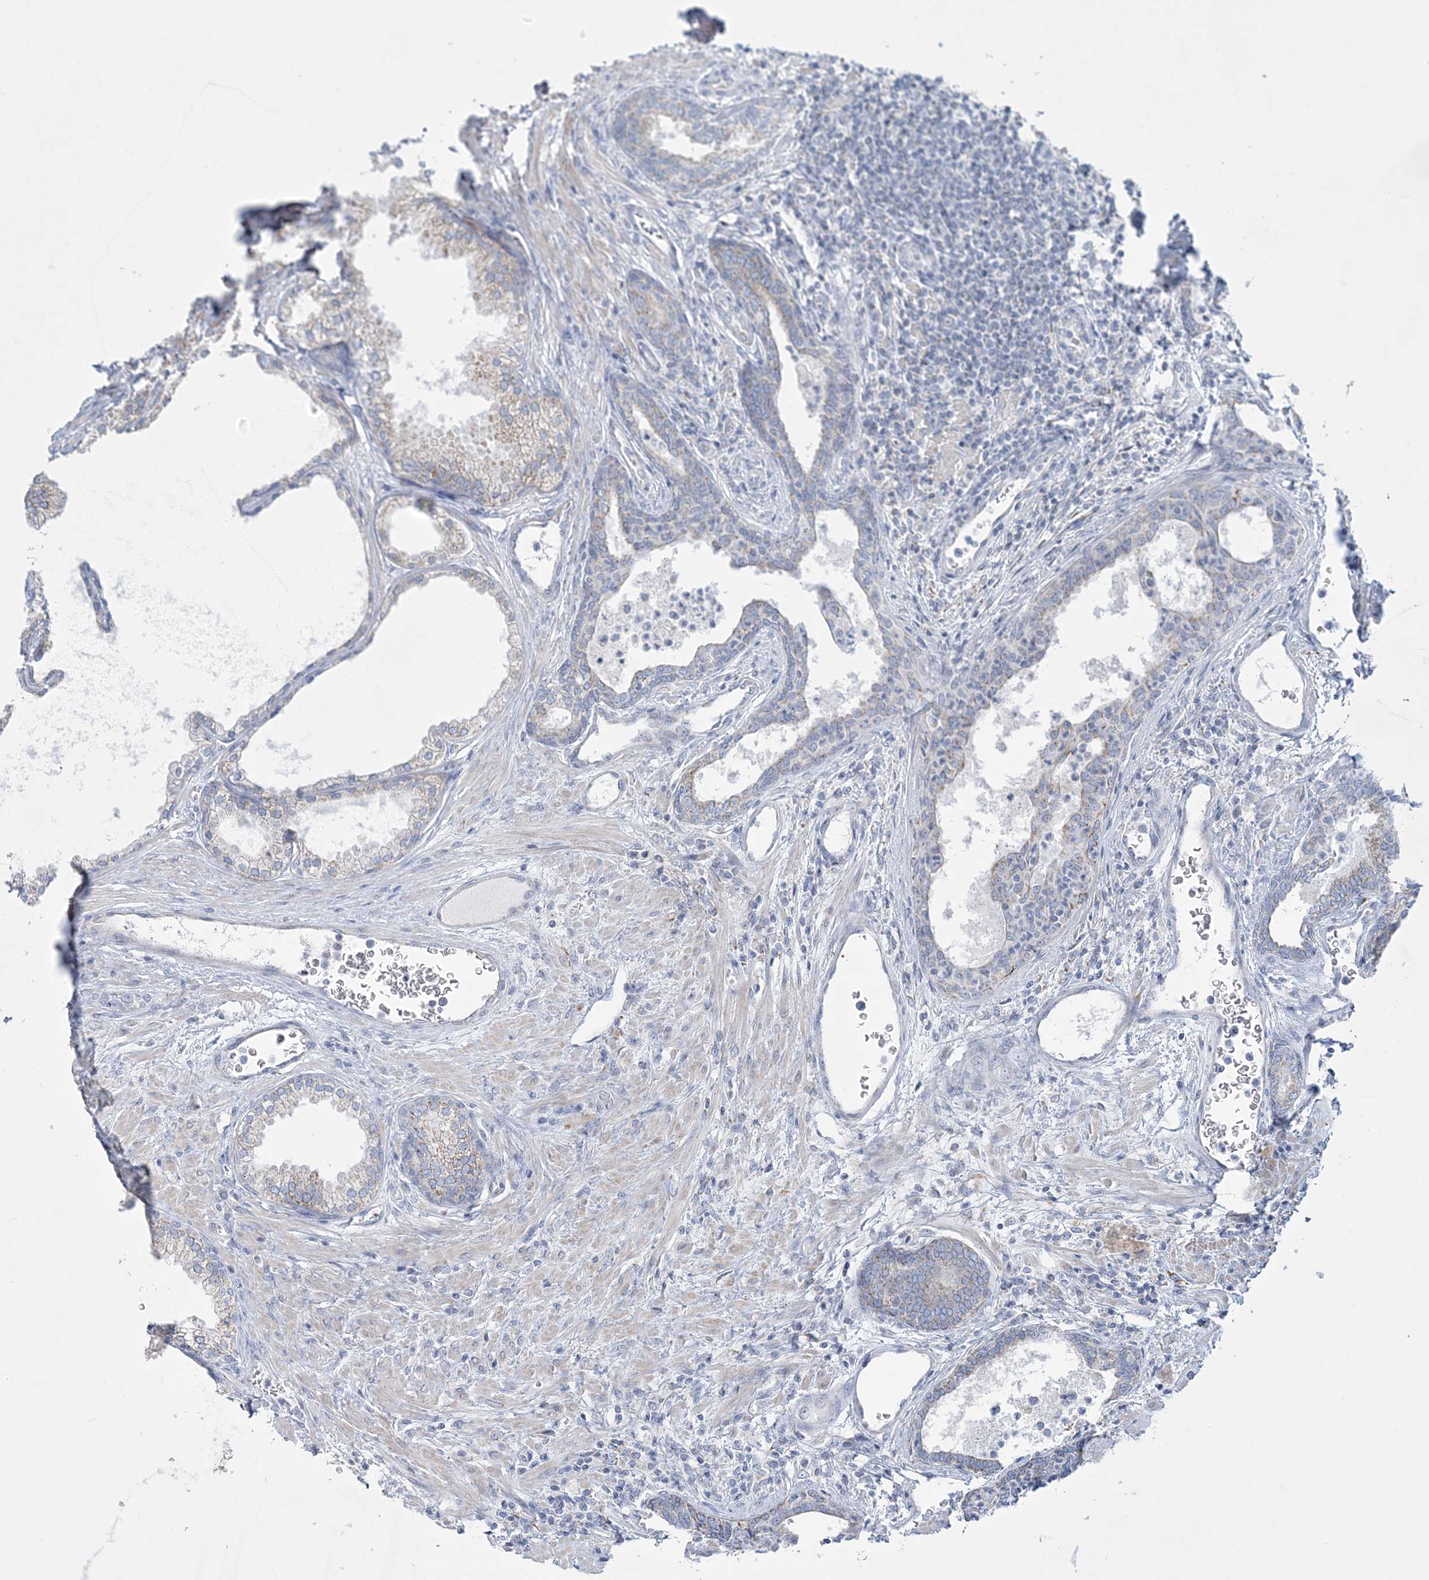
{"staining": {"intensity": "moderate", "quantity": "25%-75%", "location": "cytoplasmic/membranous"}, "tissue": "prostate", "cell_type": "Glandular cells", "image_type": "normal", "snomed": [{"axis": "morphology", "description": "Normal tissue, NOS"}, {"axis": "topography", "description": "Prostate"}], "caption": "IHC micrograph of unremarkable human prostate stained for a protein (brown), which exhibits medium levels of moderate cytoplasmic/membranous staining in approximately 25%-75% of glandular cells.", "gene": "TBC1D7", "patient": {"sex": "male", "age": 76}}